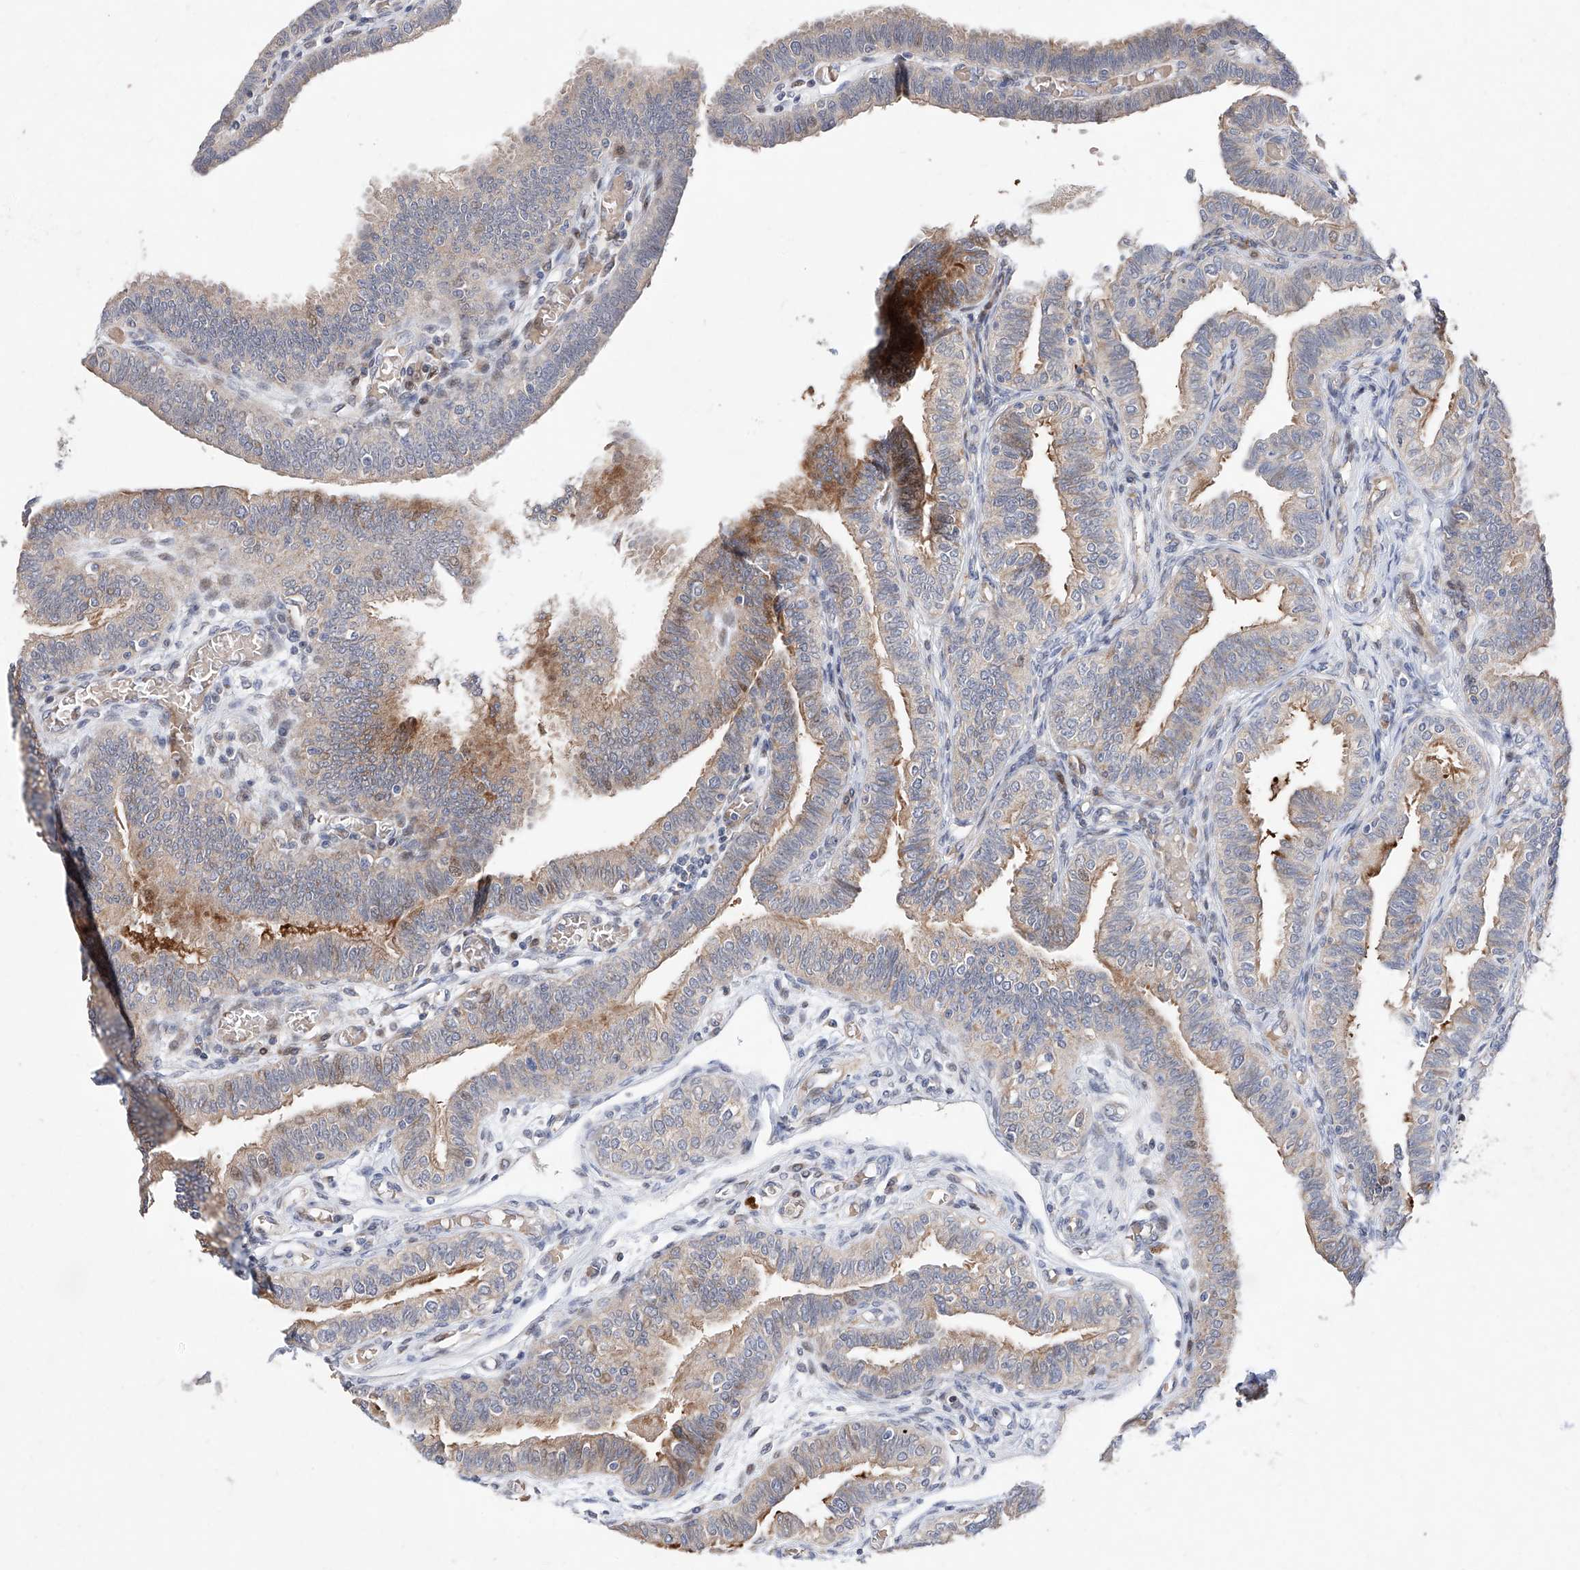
{"staining": {"intensity": "moderate", "quantity": "25%-75%", "location": "cytoplasmic/membranous,nuclear"}, "tissue": "fallopian tube", "cell_type": "Glandular cells", "image_type": "normal", "snomed": [{"axis": "morphology", "description": "Normal tissue, NOS"}, {"axis": "topography", "description": "Fallopian tube"}], "caption": "Fallopian tube stained with IHC exhibits moderate cytoplasmic/membranous,nuclear staining in approximately 25%-75% of glandular cells.", "gene": "FUCA2", "patient": {"sex": "female", "age": 39}}